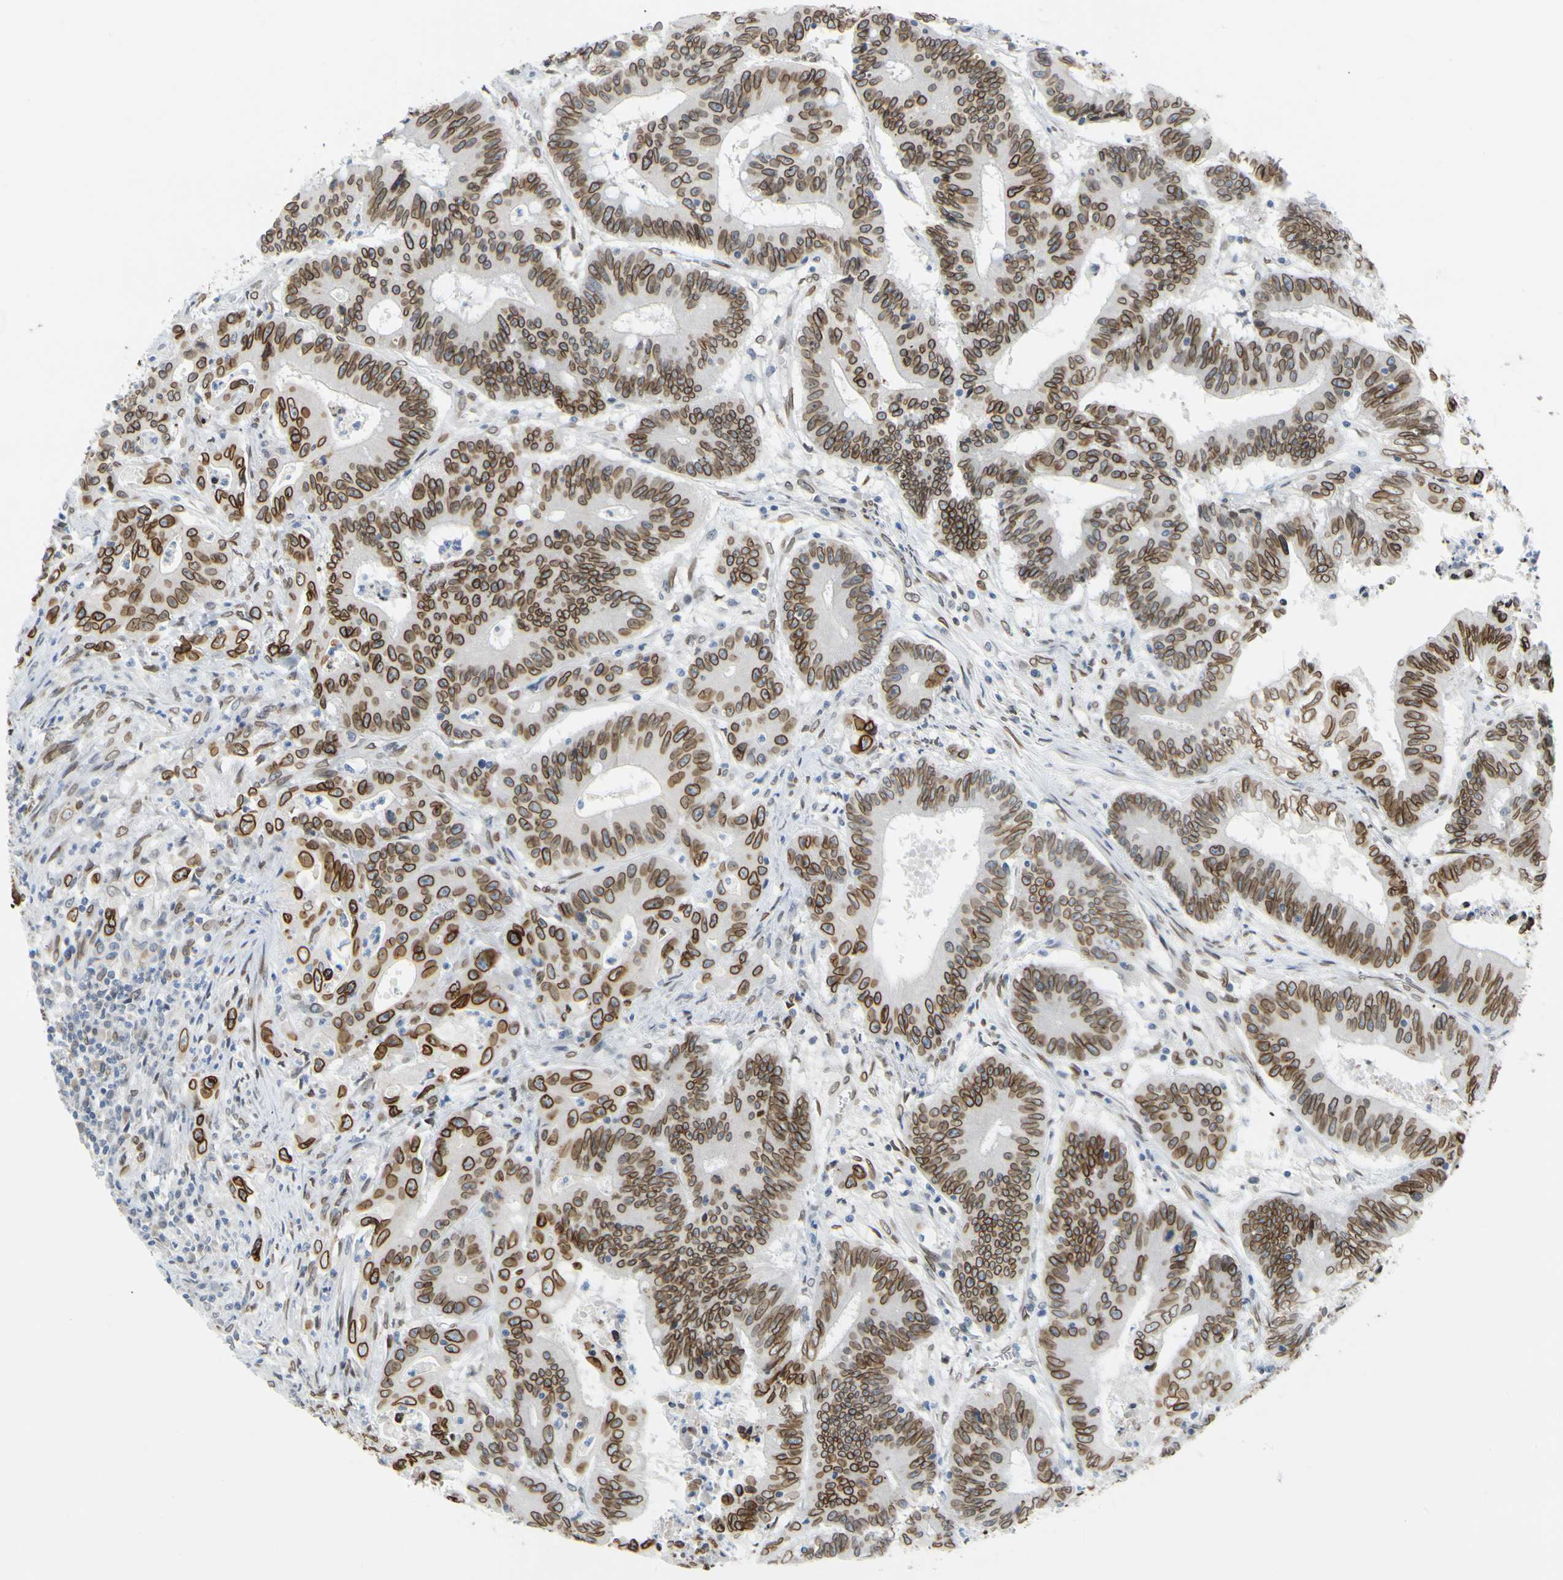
{"staining": {"intensity": "strong", "quantity": ">75%", "location": "cytoplasmic/membranous,nuclear"}, "tissue": "colorectal cancer", "cell_type": "Tumor cells", "image_type": "cancer", "snomed": [{"axis": "morphology", "description": "Adenocarcinoma, NOS"}, {"axis": "topography", "description": "Colon"}], "caption": "Immunohistochemical staining of colorectal cancer displays high levels of strong cytoplasmic/membranous and nuclear protein expression in about >75% of tumor cells.", "gene": "SUN1", "patient": {"sex": "male", "age": 45}}